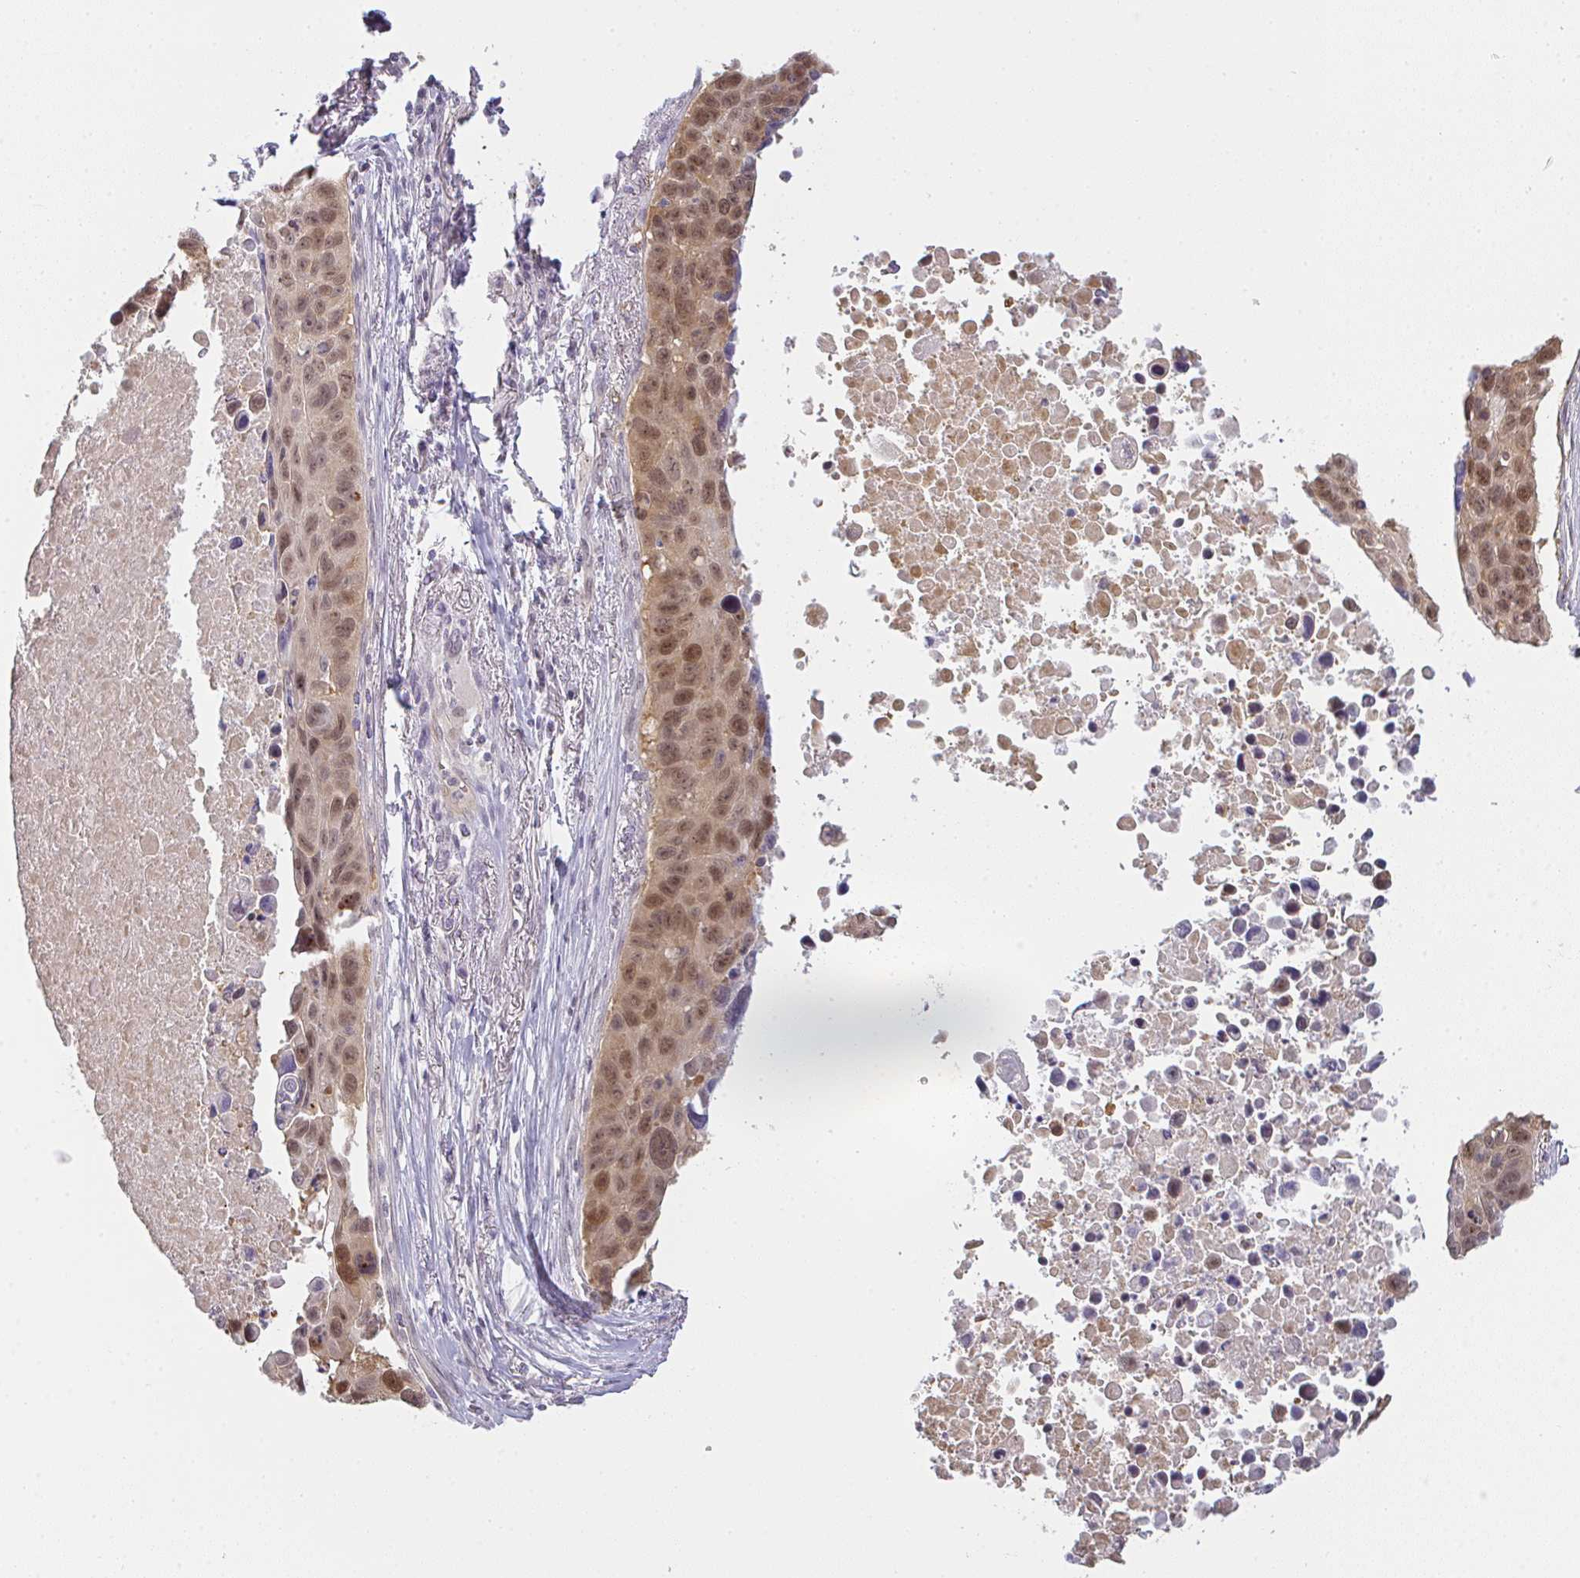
{"staining": {"intensity": "moderate", "quantity": ">75%", "location": "nuclear"}, "tissue": "lung cancer", "cell_type": "Tumor cells", "image_type": "cancer", "snomed": [{"axis": "morphology", "description": "Squamous cell carcinoma, NOS"}, {"axis": "topography", "description": "Lung"}], "caption": "The immunohistochemical stain shows moderate nuclear positivity in tumor cells of squamous cell carcinoma (lung) tissue.", "gene": "CSE1L", "patient": {"sex": "male", "age": 66}}